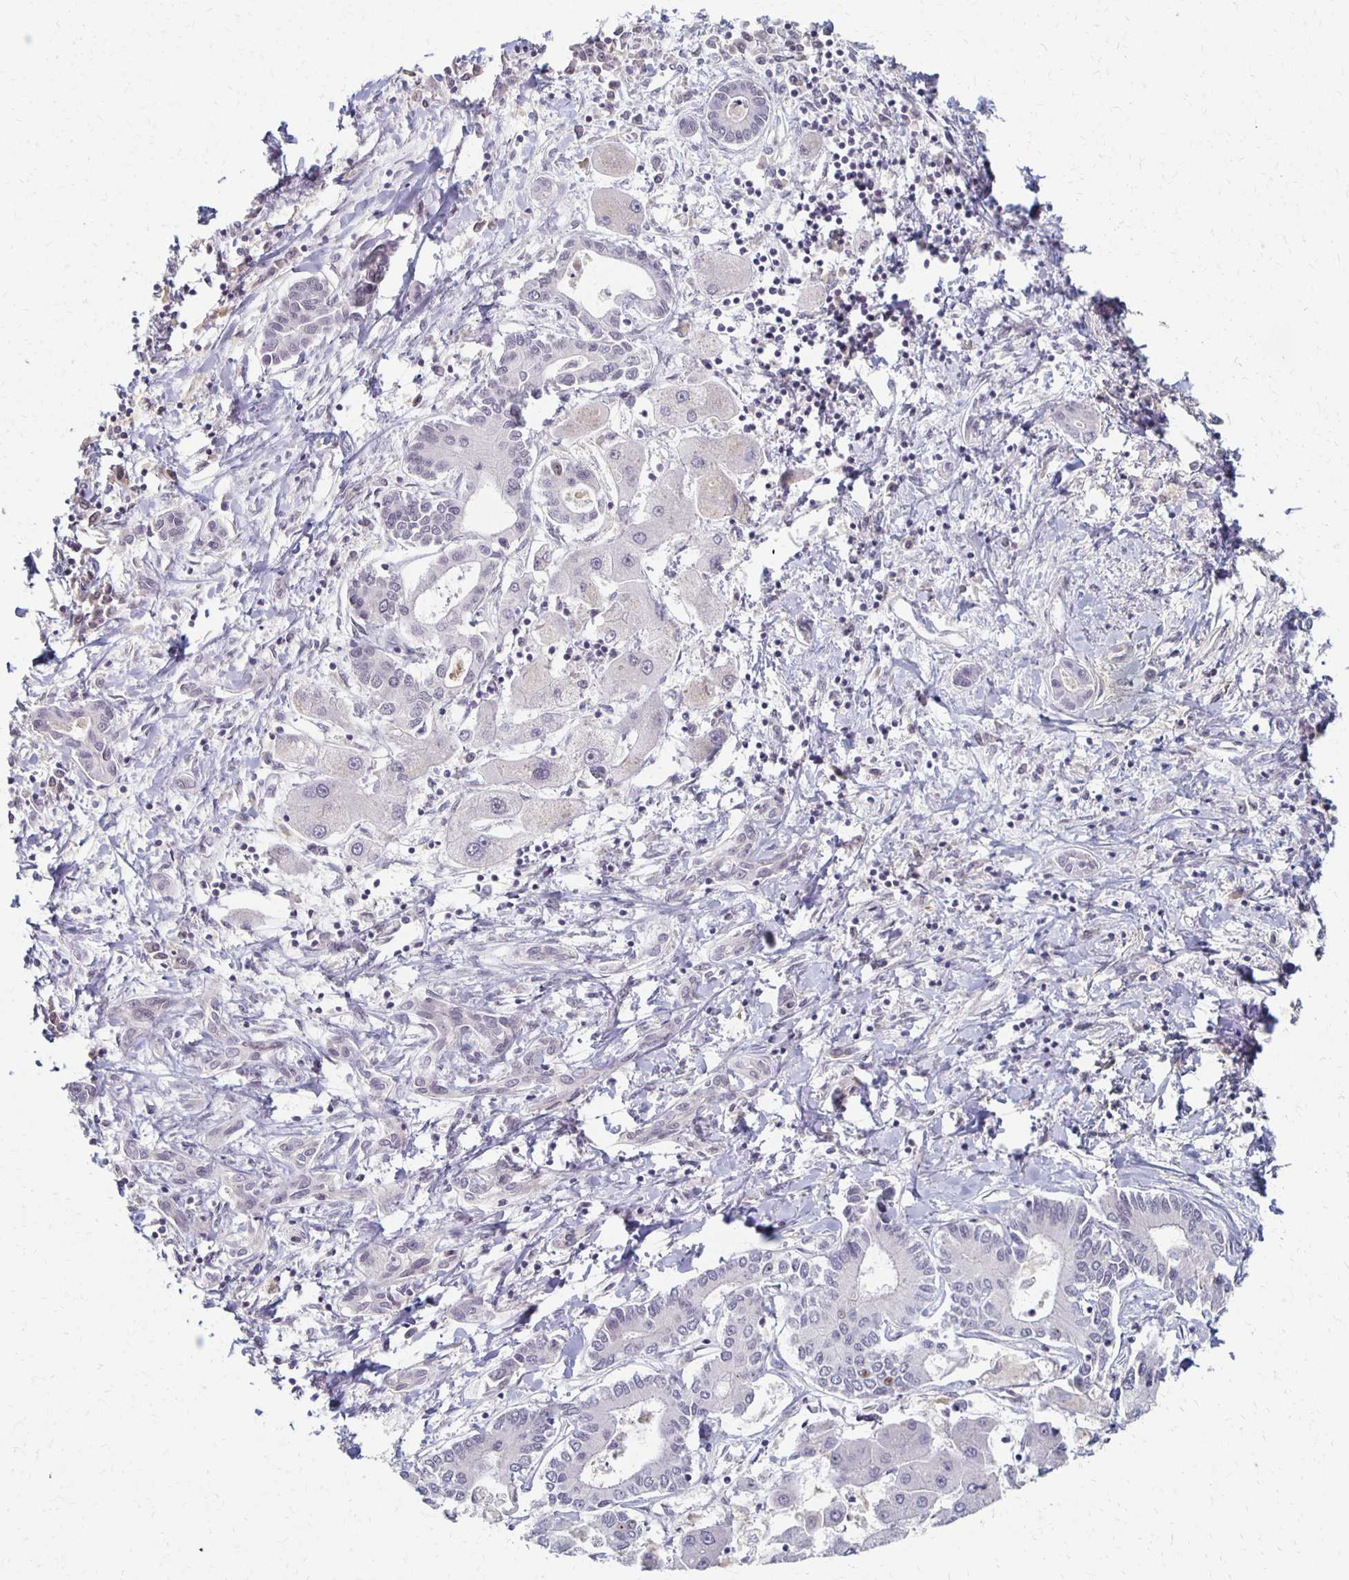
{"staining": {"intensity": "negative", "quantity": "none", "location": "none"}, "tissue": "liver cancer", "cell_type": "Tumor cells", "image_type": "cancer", "snomed": [{"axis": "morphology", "description": "Cholangiocarcinoma"}, {"axis": "topography", "description": "Liver"}], "caption": "The immunohistochemistry image has no significant positivity in tumor cells of liver cancer tissue.", "gene": "PRKCB", "patient": {"sex": "male", "age": 66}}